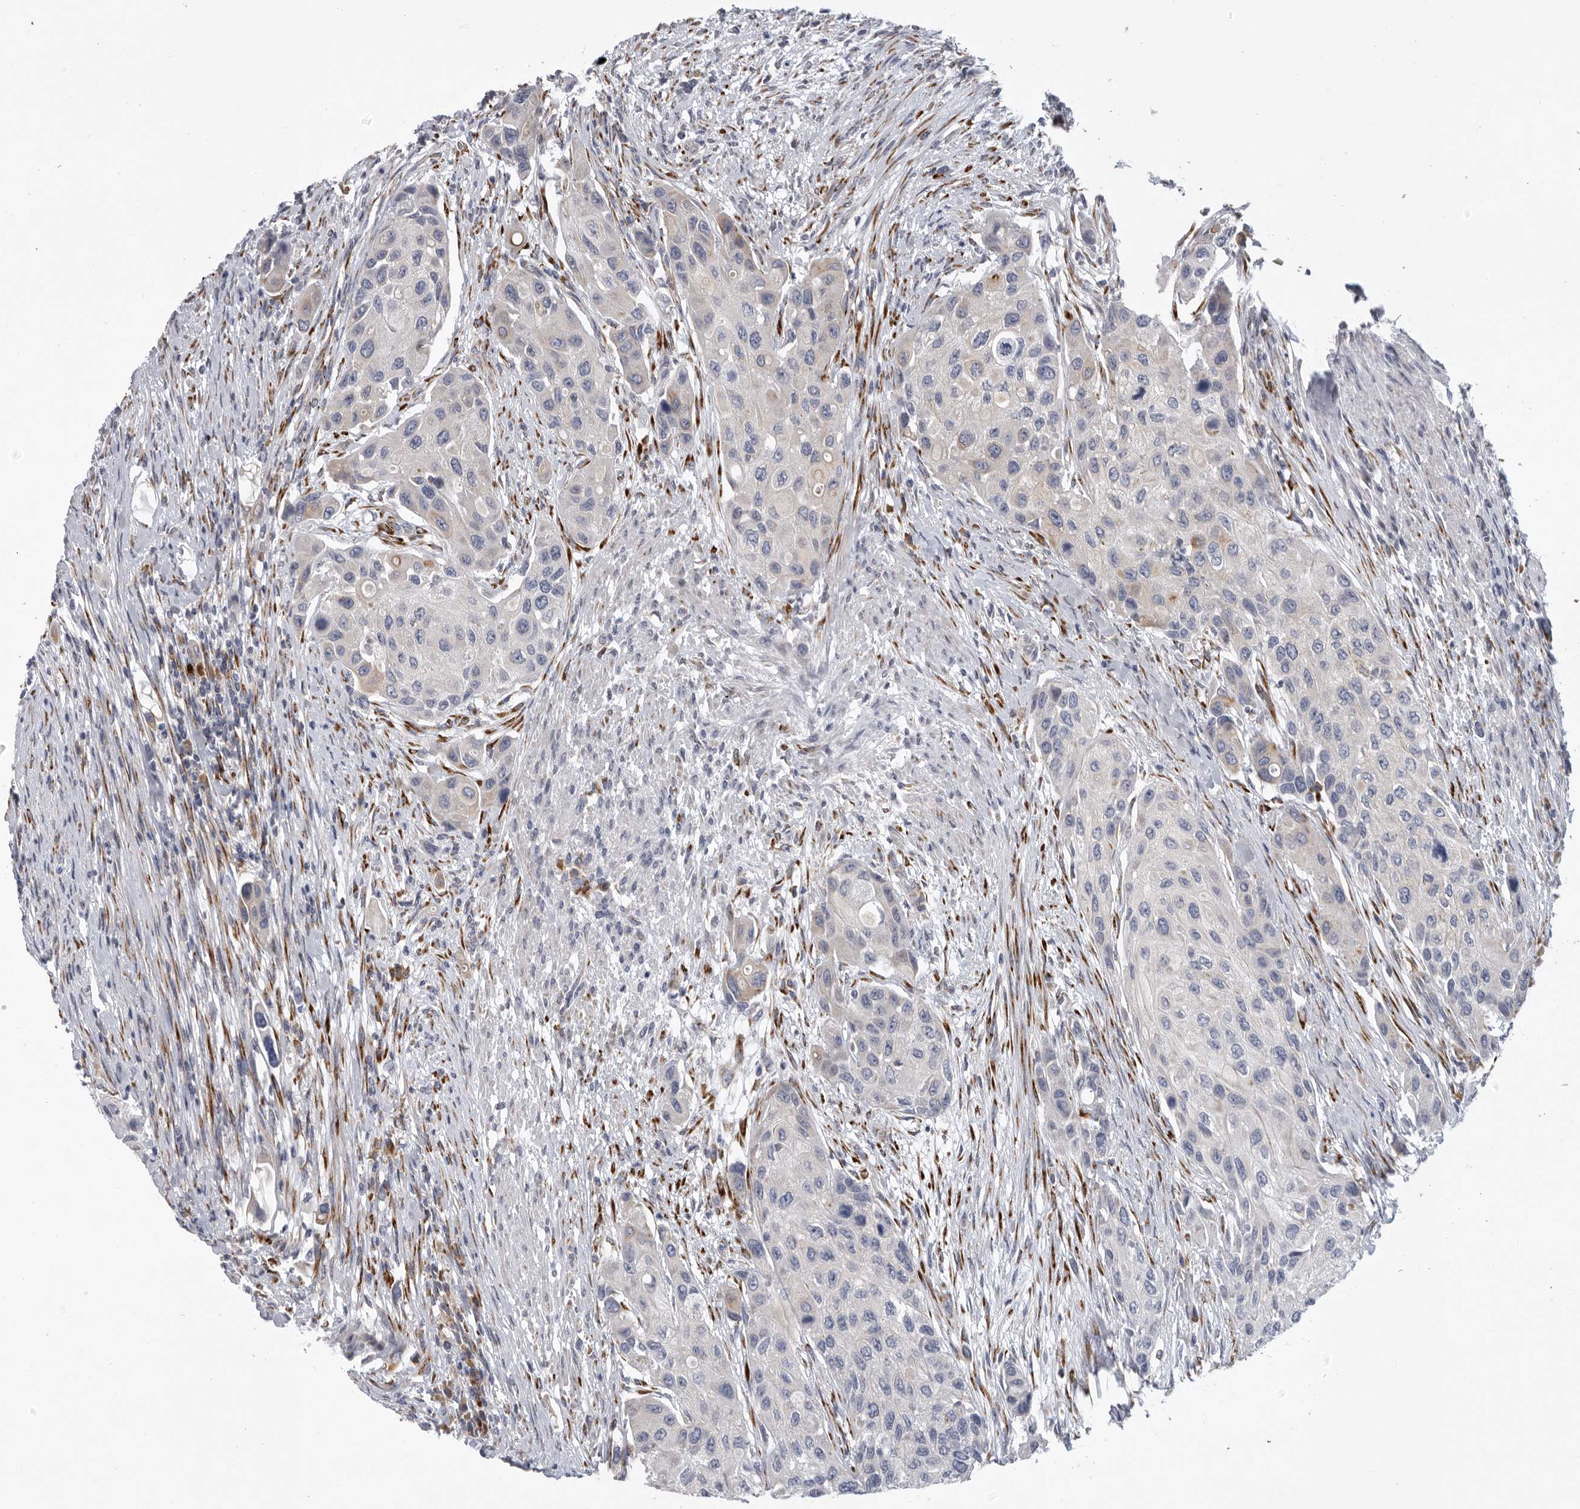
{"staining": {"intensity": "negative", "quantity": "none", "location": "none"}, "tissue": "urothelial cancer", "cell_type": "Tumor cells", "image_type": "cancer", "snomed": [{"axis": "morphology", "description": "Urothelial carcinoma, High grade"}, {"axis": "topography", "description": "Urinary bladder"}], "caption": "Immunohistochemical staining of urothelial cancer demonstrates no significant staining in tumor cells.", "gene": "USP24", "patient": {"sex": "female", "age": 56}}